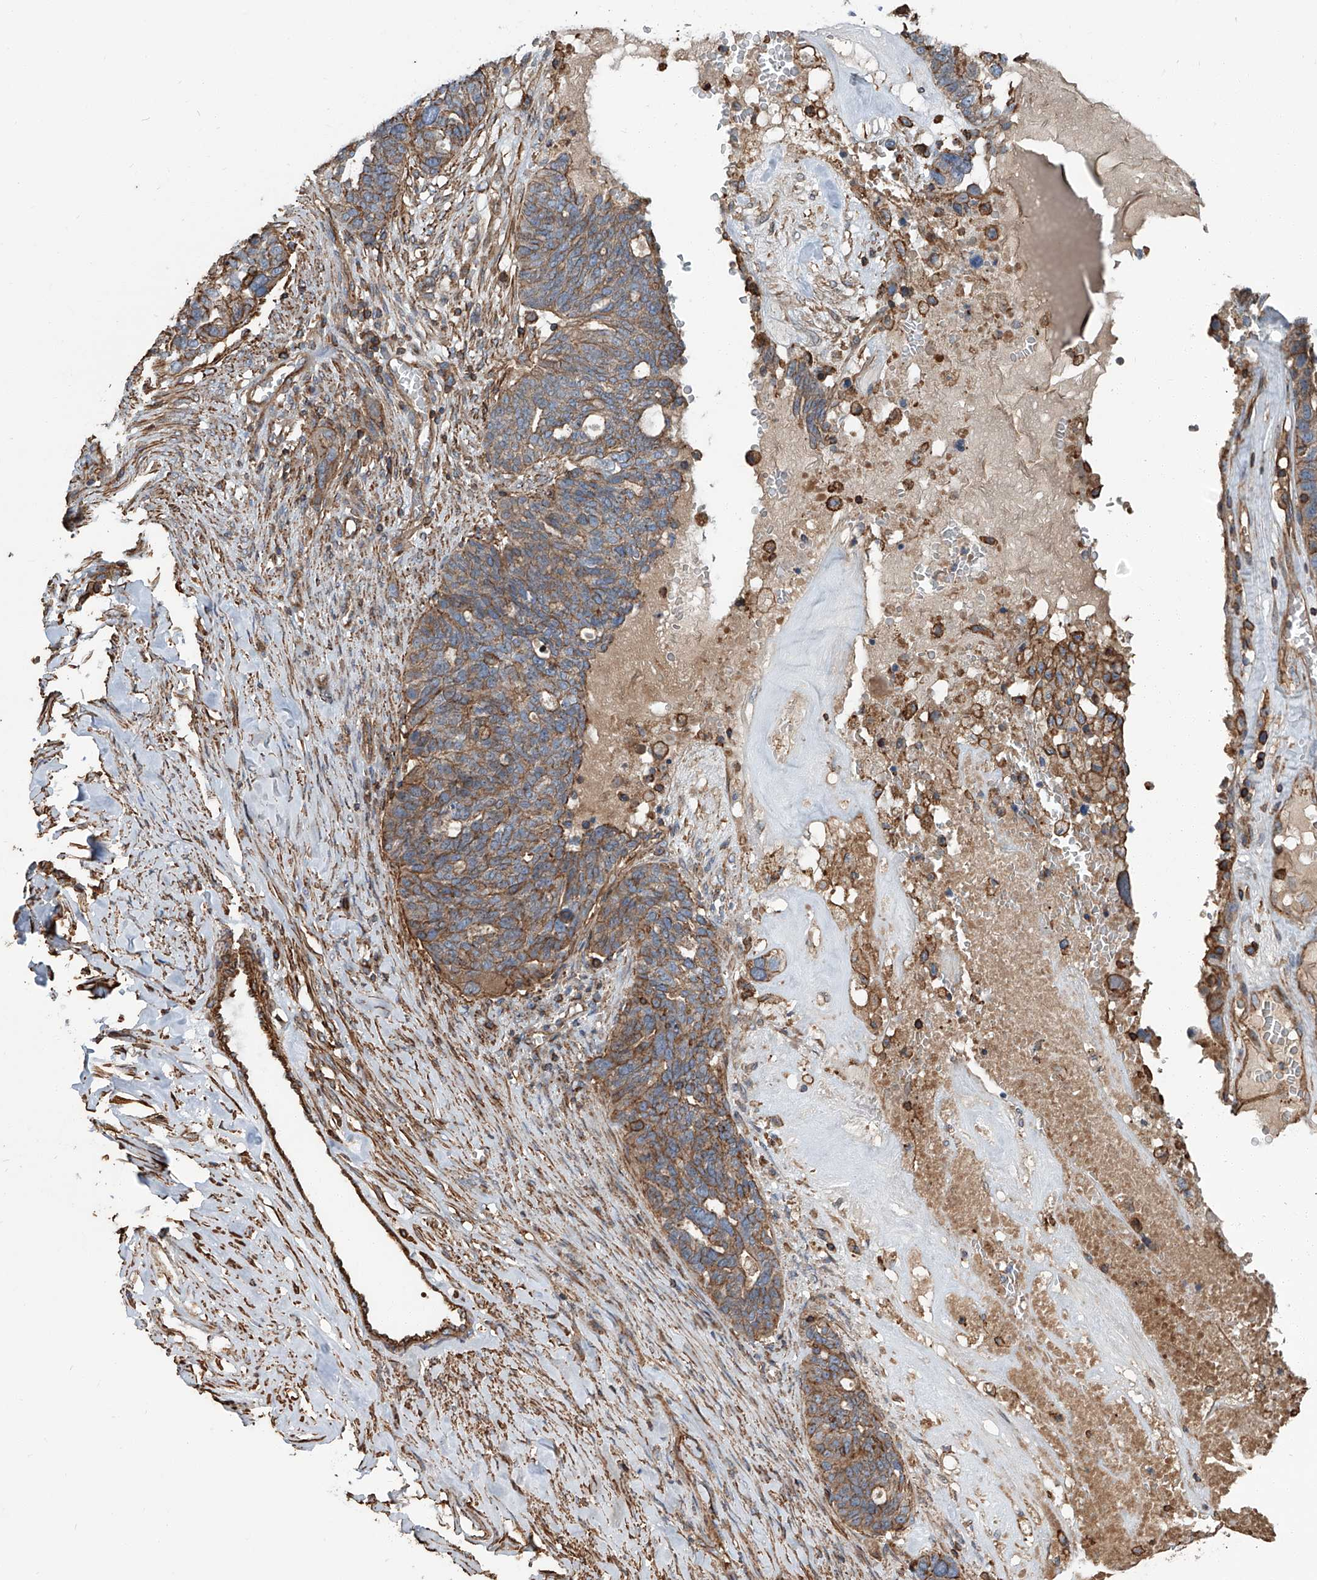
{"staining": {"intensity": "moderate", "quantity": "25%-75%", "location": "cytoplasmic/membranous"}, "tissue": "ovarian cancer", "cell_type": "Tumor cells", "image_type": "cancer", "snomed": [{"axis": "morphology", "description": "Cystadenocarcinoma, serous, NOS"}, {"axis": "topography", "description": "Ovary"}], "caption": "Protein expression analysis of ovarian serous cystadenocarcinoma displays moderate cytoplasmic/membranous positivity in approximately 25%-75% of tumor cells. (Brightfield microscopy of DAB IHC at high magnification).", "gene": "PIEZO2", "patient": {"sex": "female", "age": 59}}